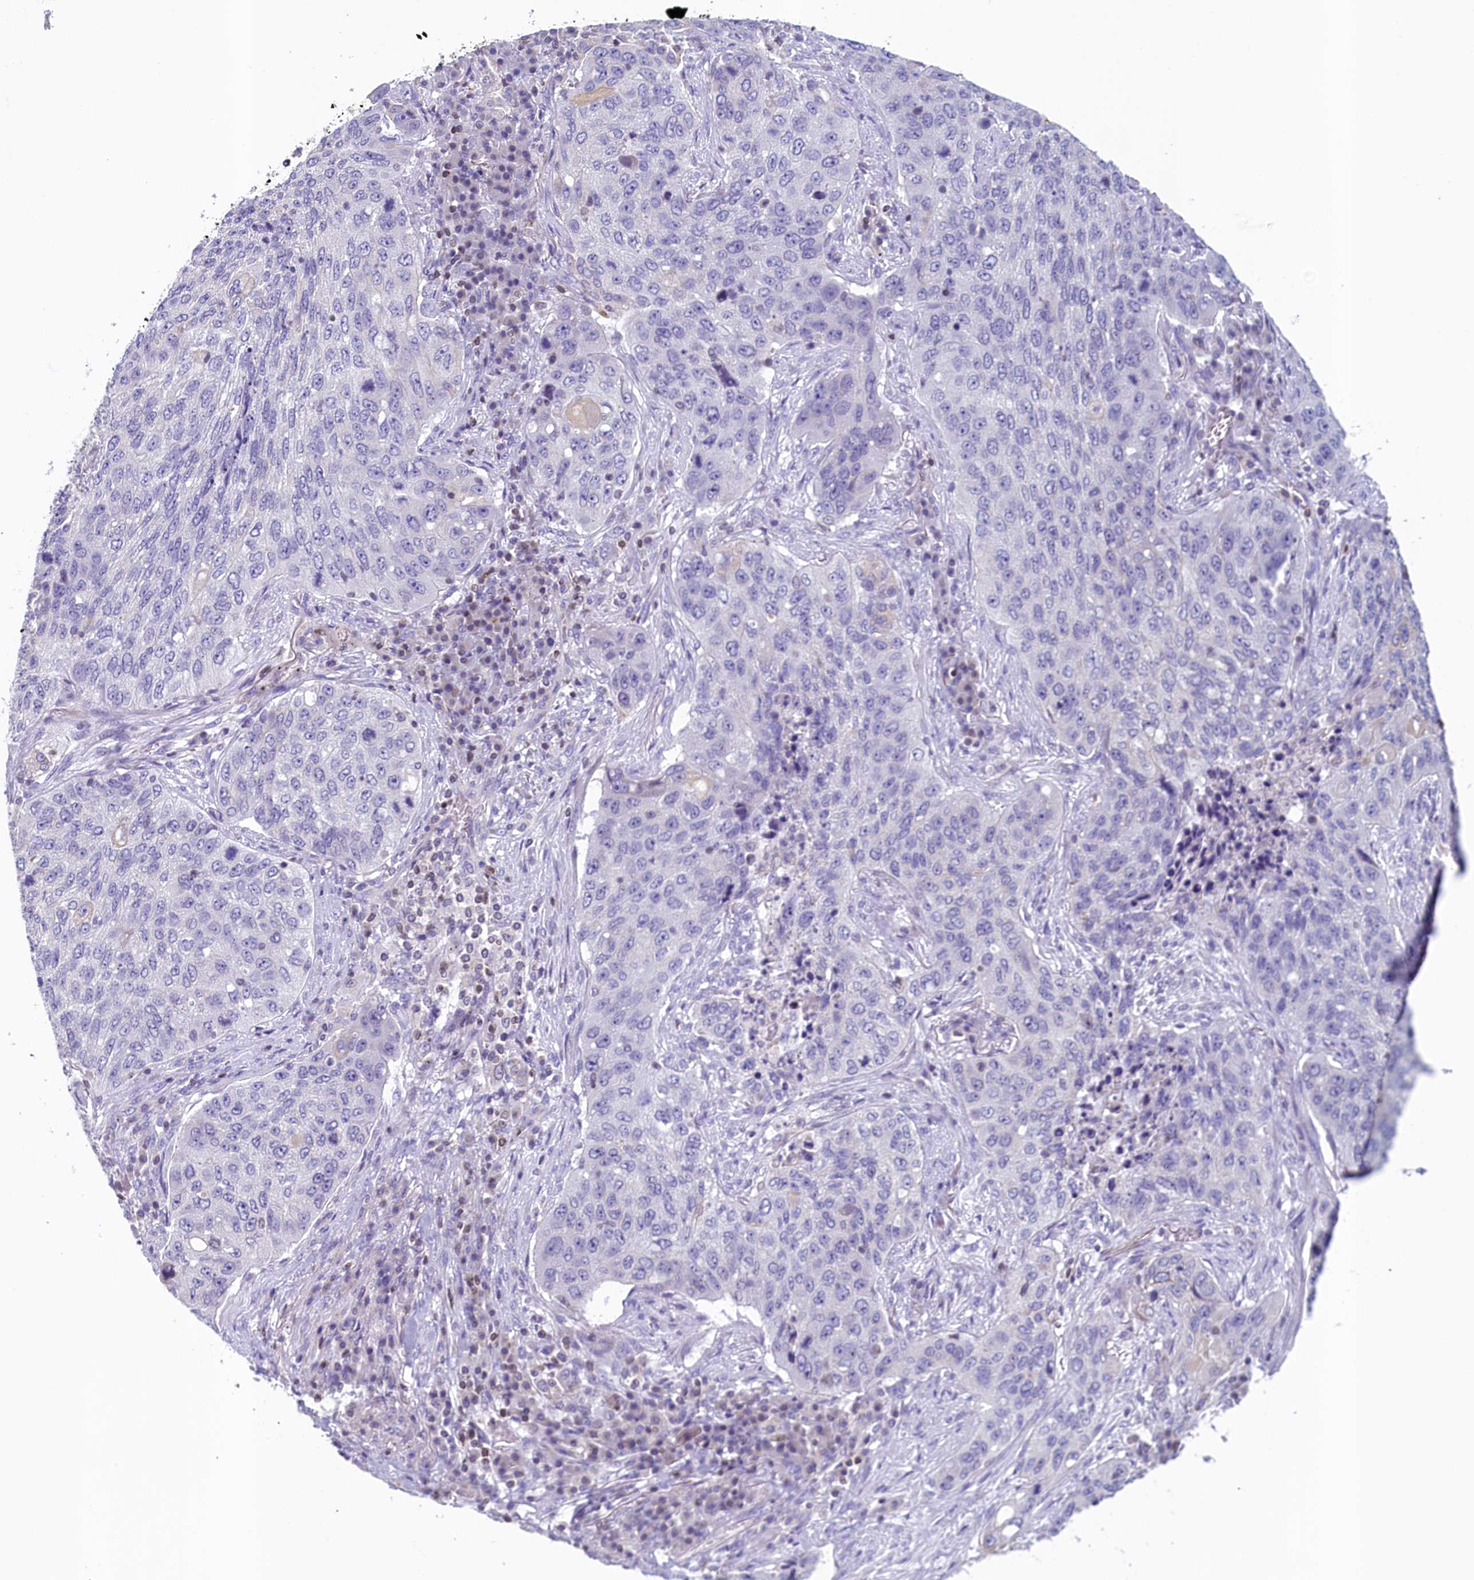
{"staining": {"intensity": "negative", "quantity": "none", "location": "none"}, "tissue": "lung cancer", "cell_type": "Tumor cells", "image_type": "cancer", "snomed": [{"axis": "morphology", "description": "Squamous cell carcinoma, NOS"}, {"axis": "topography", "description": "Lung"}], "caption": "The micrograph reveals no staining of tumor cells in lung cancer.", "gene": "TRAF3IP3", "patient": {"sex": "female", "age": 63}}